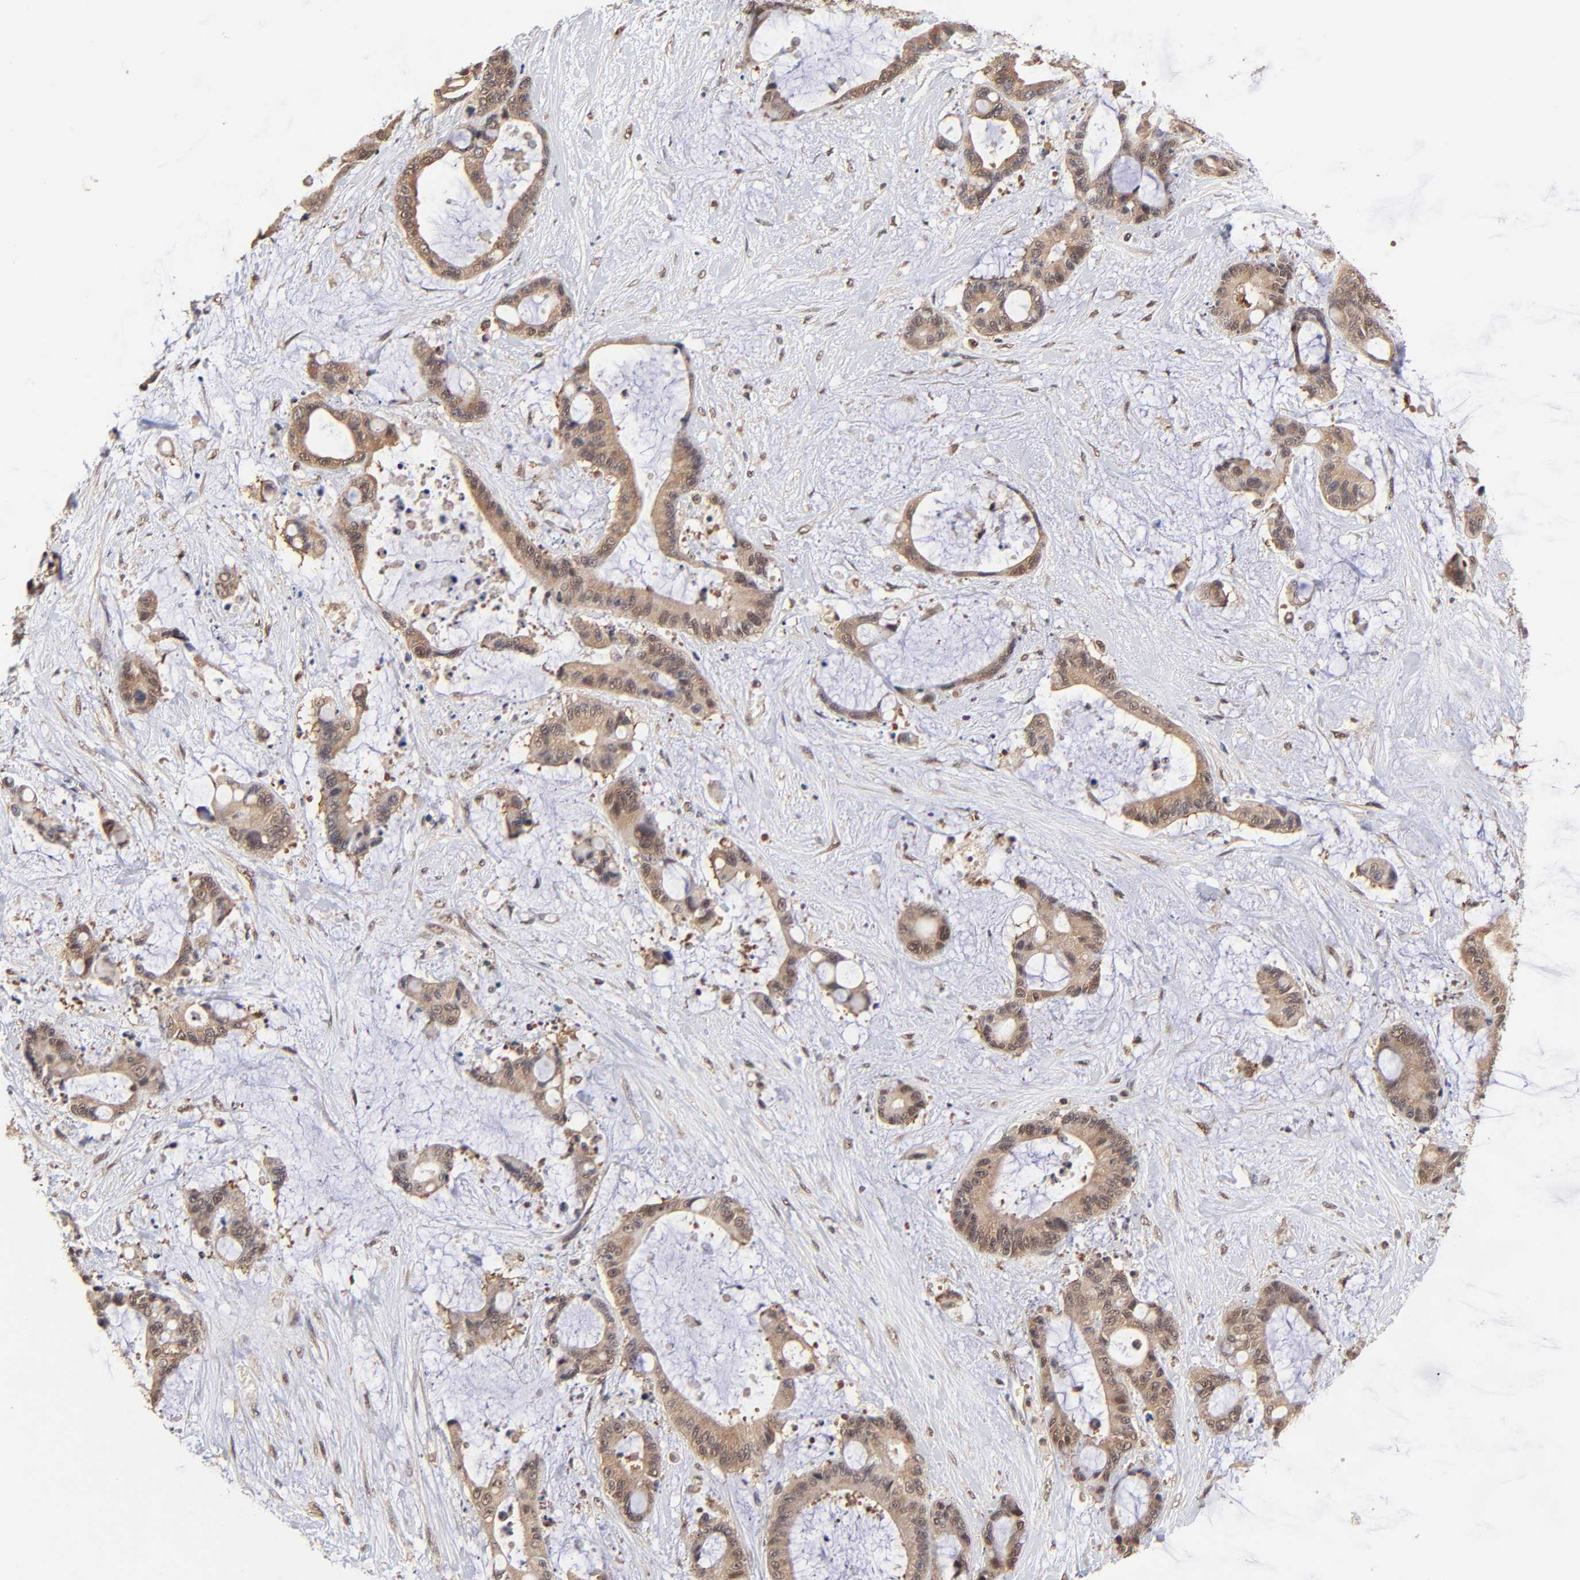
{"staining": {"intensity": "weak", "quantity": "25%-75%", "location": "cytoplasmic/membranous,nuclear"}, "tissue": "liver cancer", "cell_type": "Tumor cells", "image_type": "cancer", "snomed": [{"axis": "morphology", "description": "Cholangiocarcinoma"}, {"axis": "topography", "description": "Liver"}], "caption": "Tumor cells display weak cytoplasmic/membranous and nuclear expression in approximately 25%-75% of cells in liver cancer (cholangiocarcinoma).", "gene": "PSMC4", "patient": {"sex": "female", "age": 73}}